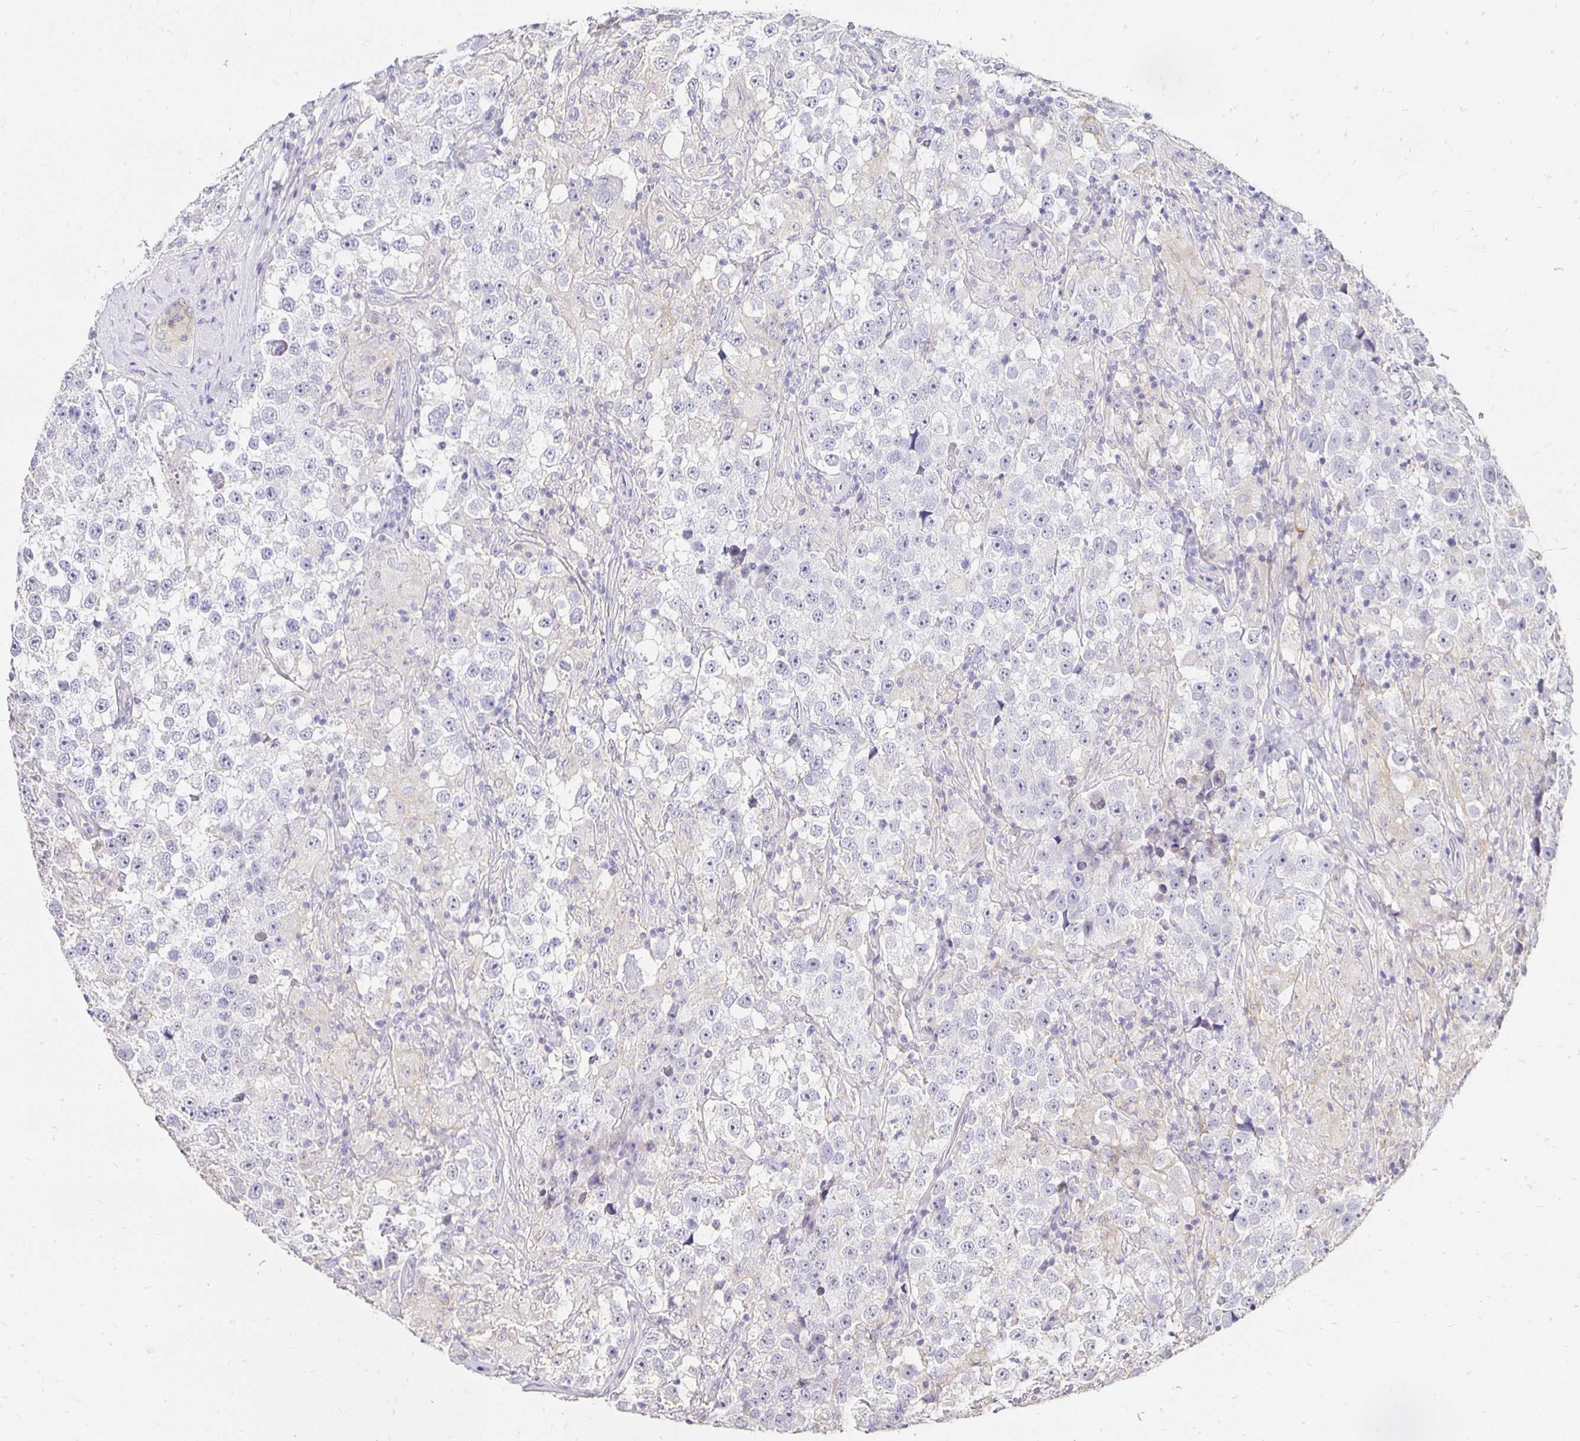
{"staining": {"intensity": "negative", "quantity": "none", "location": "none"}, "tissue": "testis cancer", "cell_type": "Tumor cells", "image_type": "cancer", "snomed": [{"axis": "morphology", "description": "Seminoma, NOS"}, {"axis": "topography", "description": "Testis"}], "caption": "Immunohistochemistry (IHC) micrograph of neoplastic tissue: testis cancer stained with DAB (3,3'-diaminobenzidine) displays no significant protein positivity in tumor cells. (Brightfield microscopy of DAB (3,3'-diaminobenzidine) IHC at high magnification).", "gene": "PNPLA3", "patient": {"sex": "male", "age": 46}}